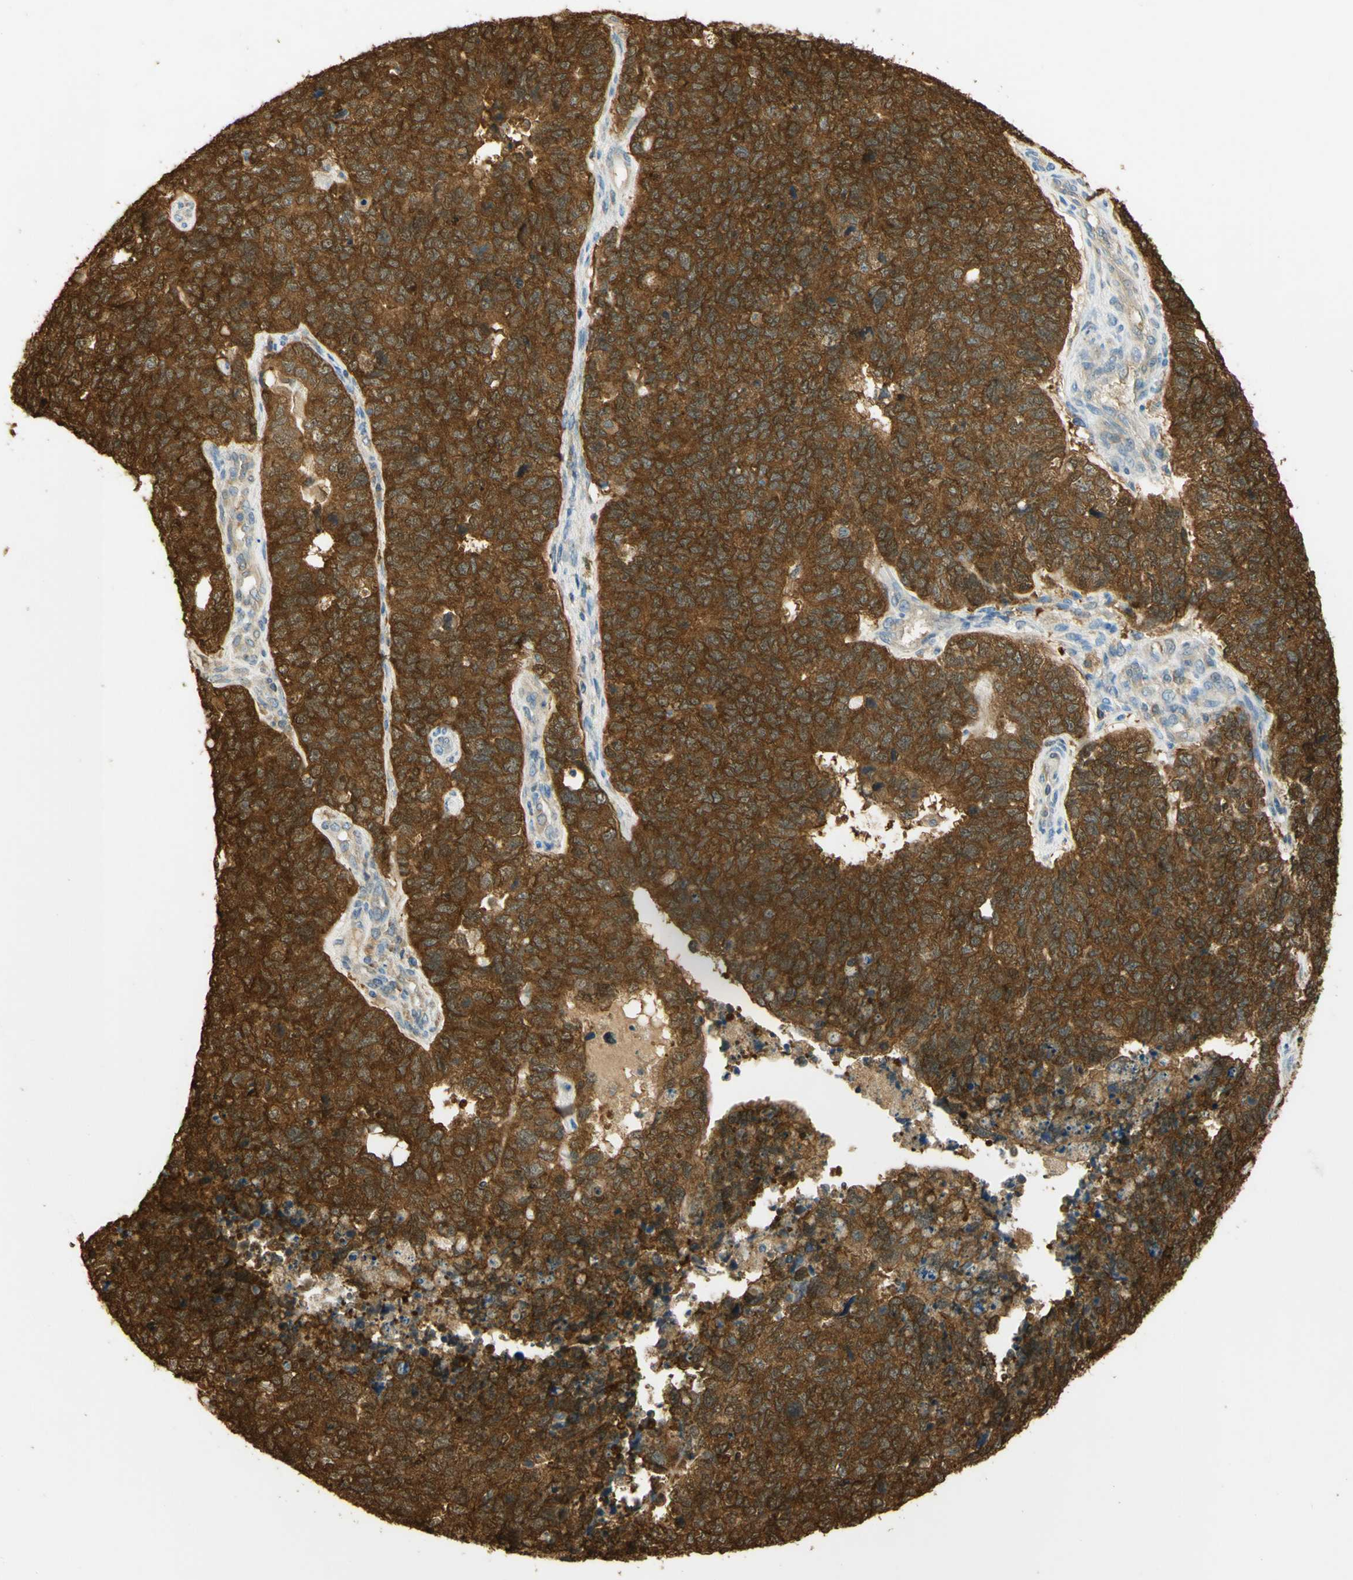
{"staining": {"intensity": "strong", "quantity": ">75%", "location": "cytoplasmic/membranous"}, "tissue": "cervical cancer", "cell_type": "Tumor cells", "image_type": "cancer", "snomed": [{"axis": "morphology", "description": "Squamous cell carcinoma, NOS"}, {"axis": "topography", "description": "Cervix"}], "caption": "Strong cytoplasmic/membranous expression for a protein is present in approximately >75% of tumor cells of cervical cancer (squamous cell carcinoma) using immunohistochemistry.", "gene": "PAK1", "patient": {"sex": "female", "age": 63}}